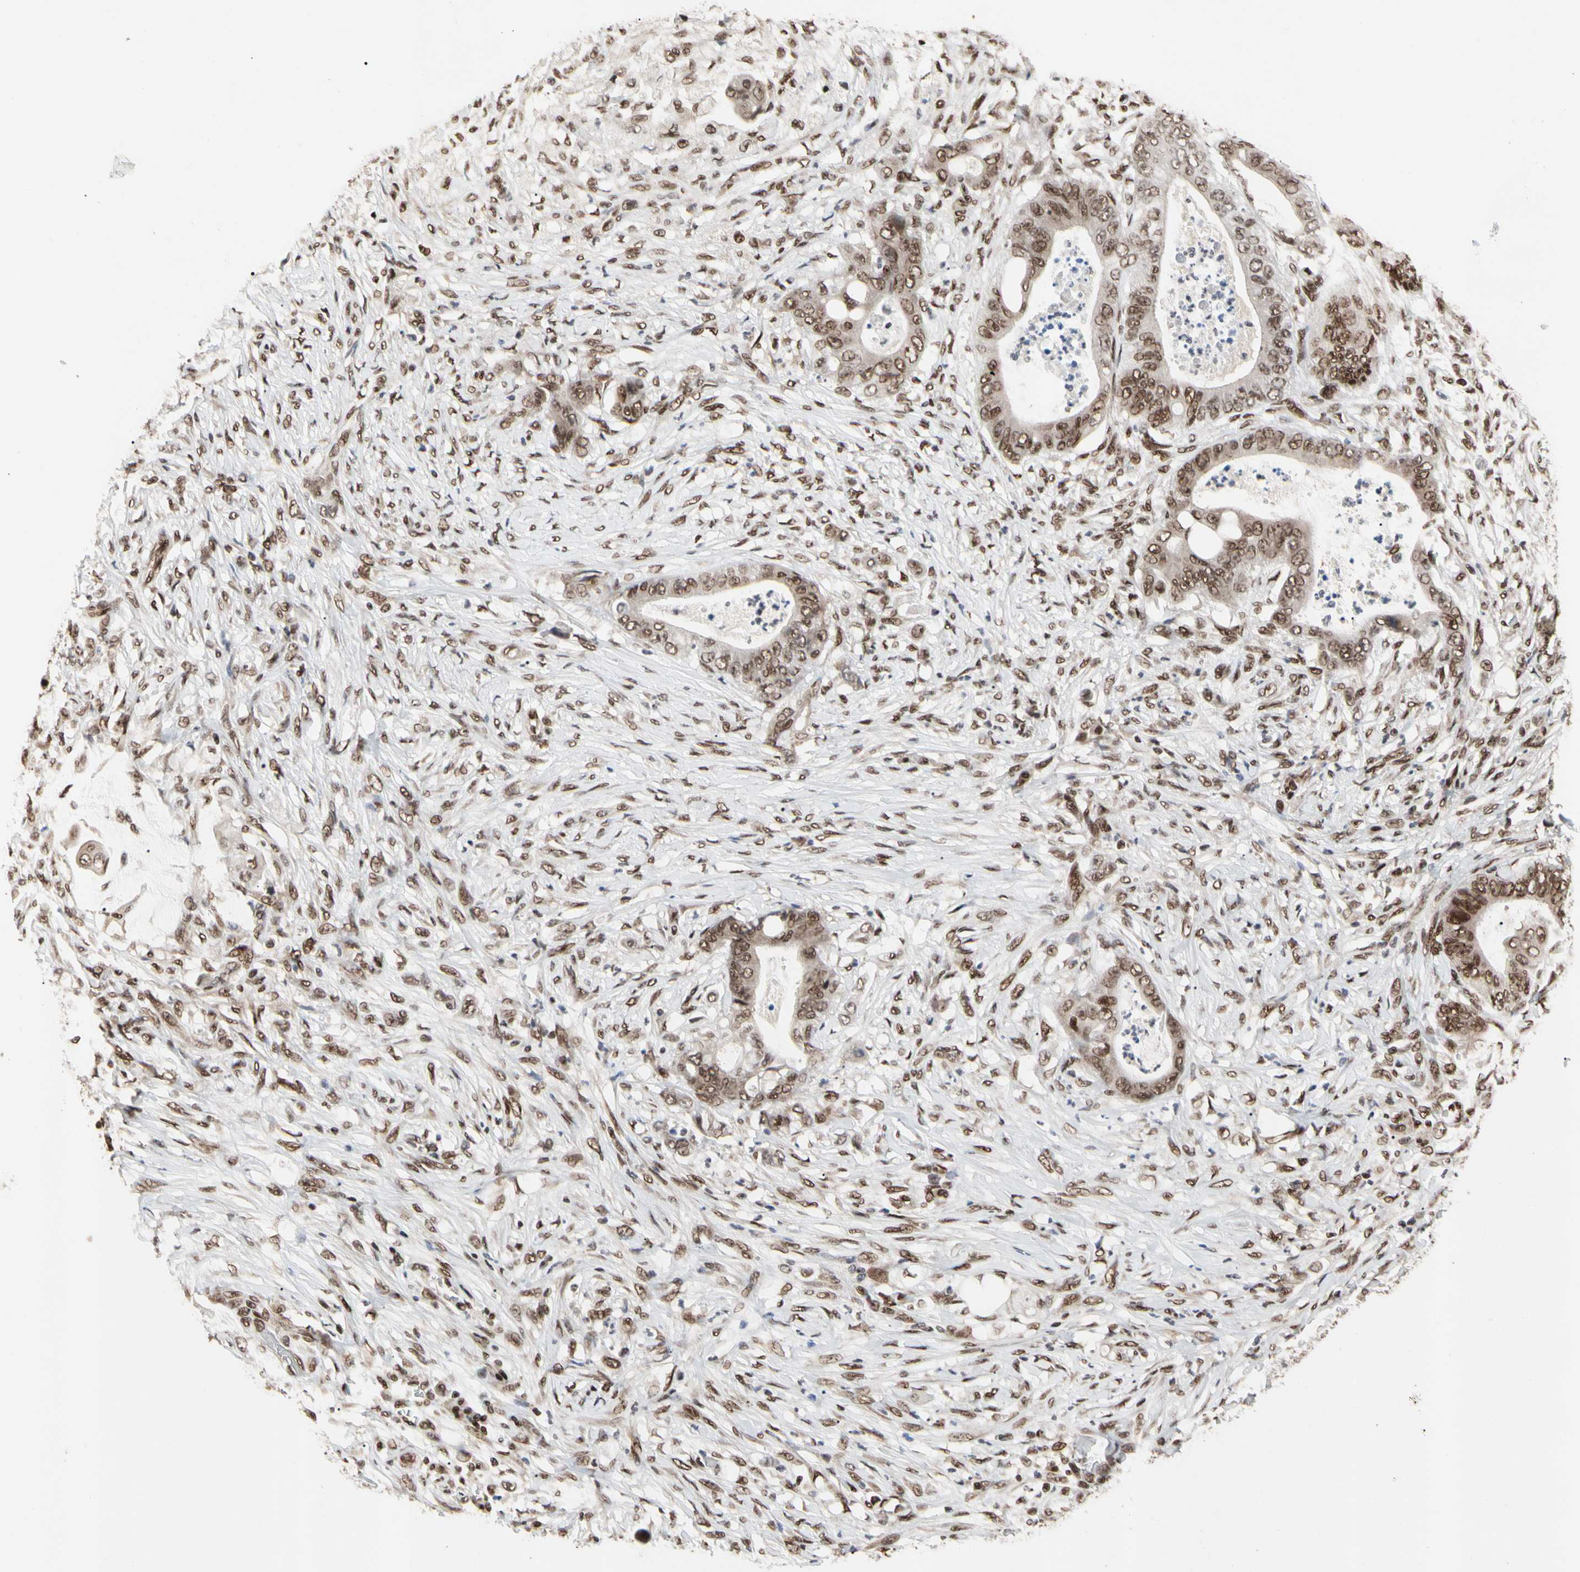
{"staining": {"intensity": "moderate", "quantity": ">75%", "location": "nuclear"}, "tissue": "stomach cancer", "cell_type": "Tumor cells", "image_type": "cancer", "snomed": [{"axis": "morphology", "description": "Adenocarcinoma, NOS"}, {"axis": "topography", "description": "Stomach"}], "caption": "Stomach adenocarcinoma was stained to show a protein in brown. There is medium levels of moderate nuclear staining in about >75% of tumor cells.", "gene": "FAM98B", "patient": {"sex": "female", "age": 73}}